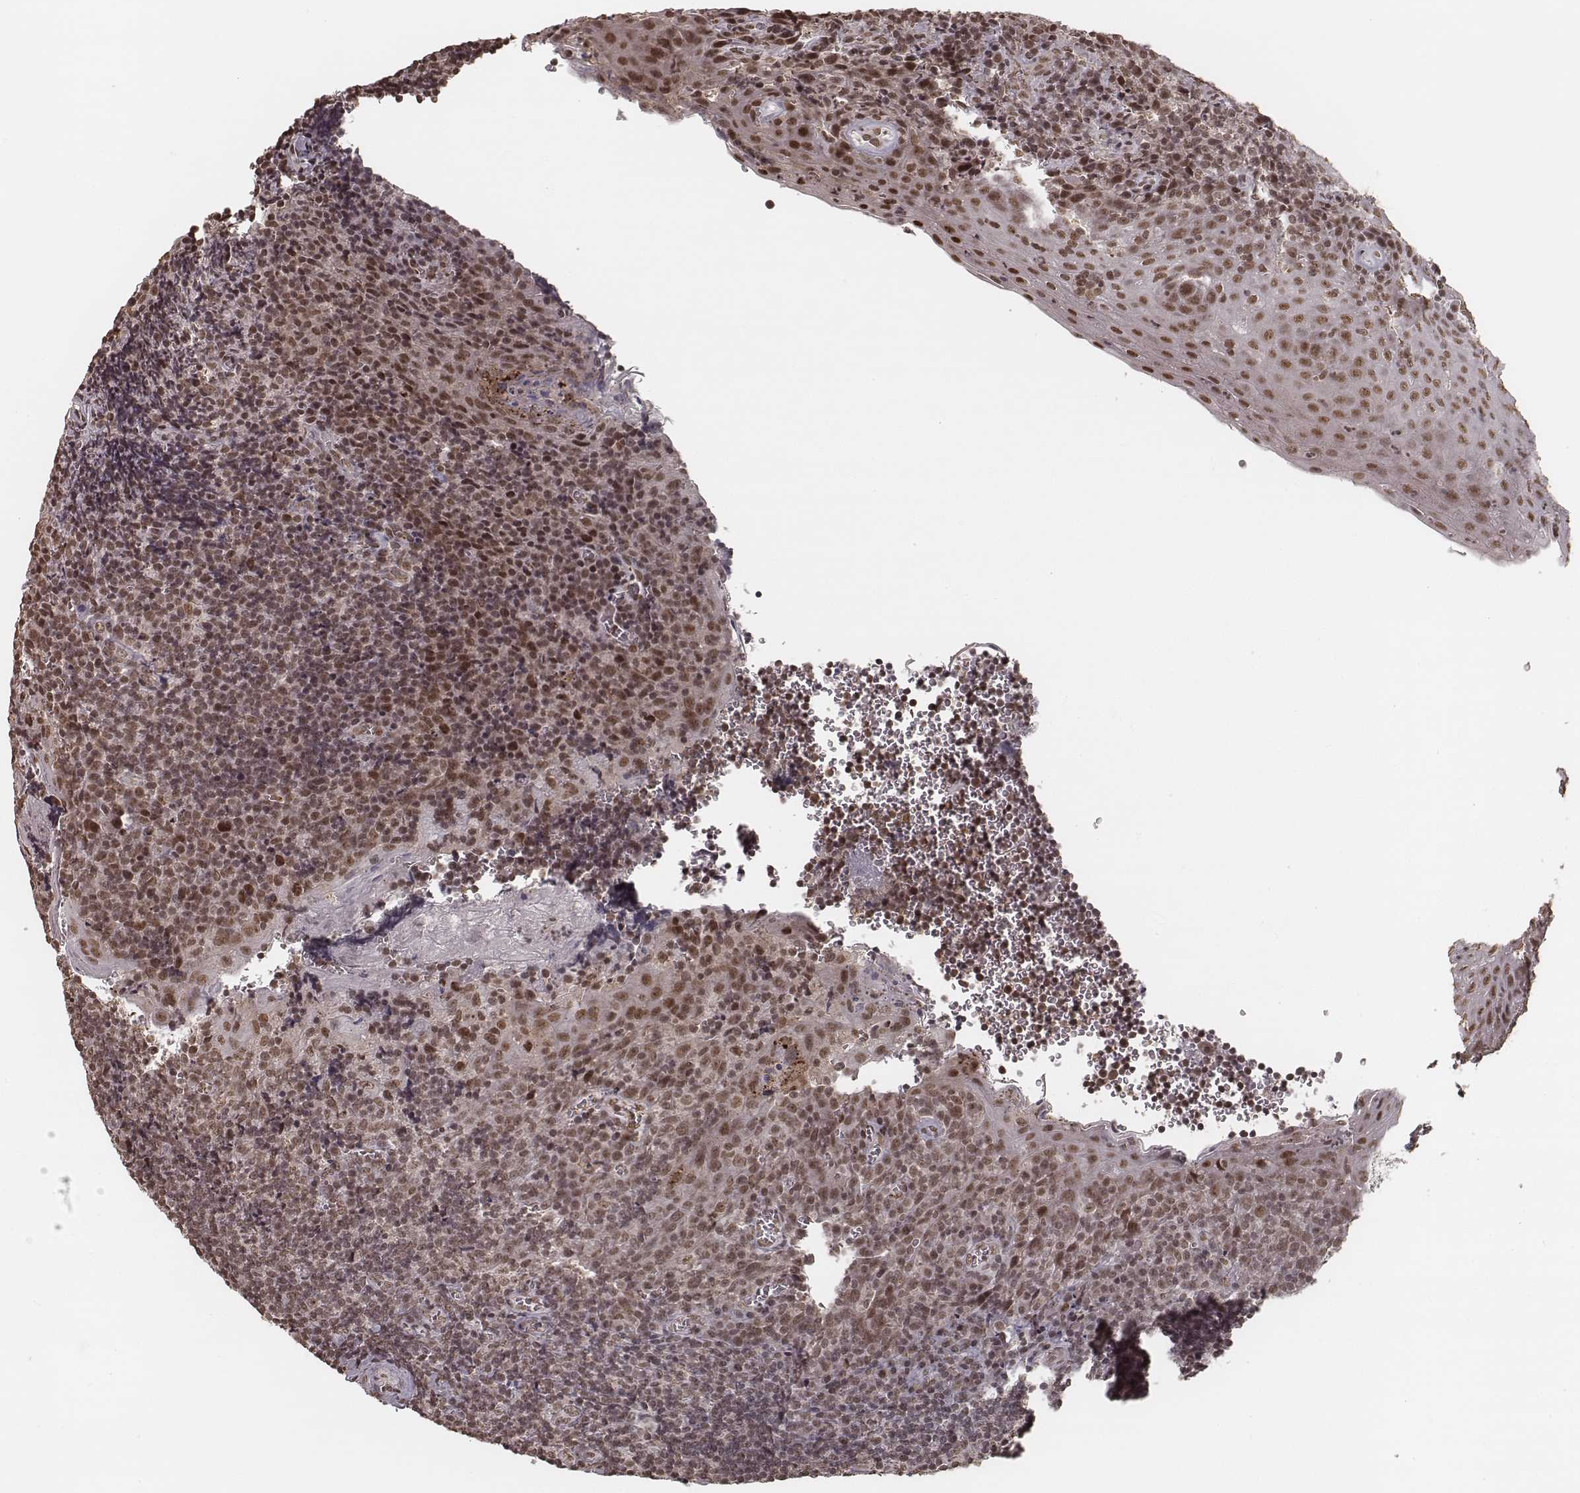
{"staining": {"intensity": "weak", "quantity": ">75%", "location": "nuclear"}, "tissue": "tonsil", "cell_type": "Germinal center cells", "image_type": "normal", "snomed": [{"axis": "morphology", "description": "Normal tissue, NOS"}, {"axis": "morphology", "description": "Inflammation, NOS"}, {"axis": "topography", "description": "Tonsil"}], "caption": "A low amount of weak nuclear expression is appreciated in approximately >75% of germinal center cells in benign tonsil. Immunohistochemistry (ihc) stains the protein of interest in brown and the nuclei are stained blue.", "gene": "HMGA2", "patient": {"sex": "female", "age": 31}}